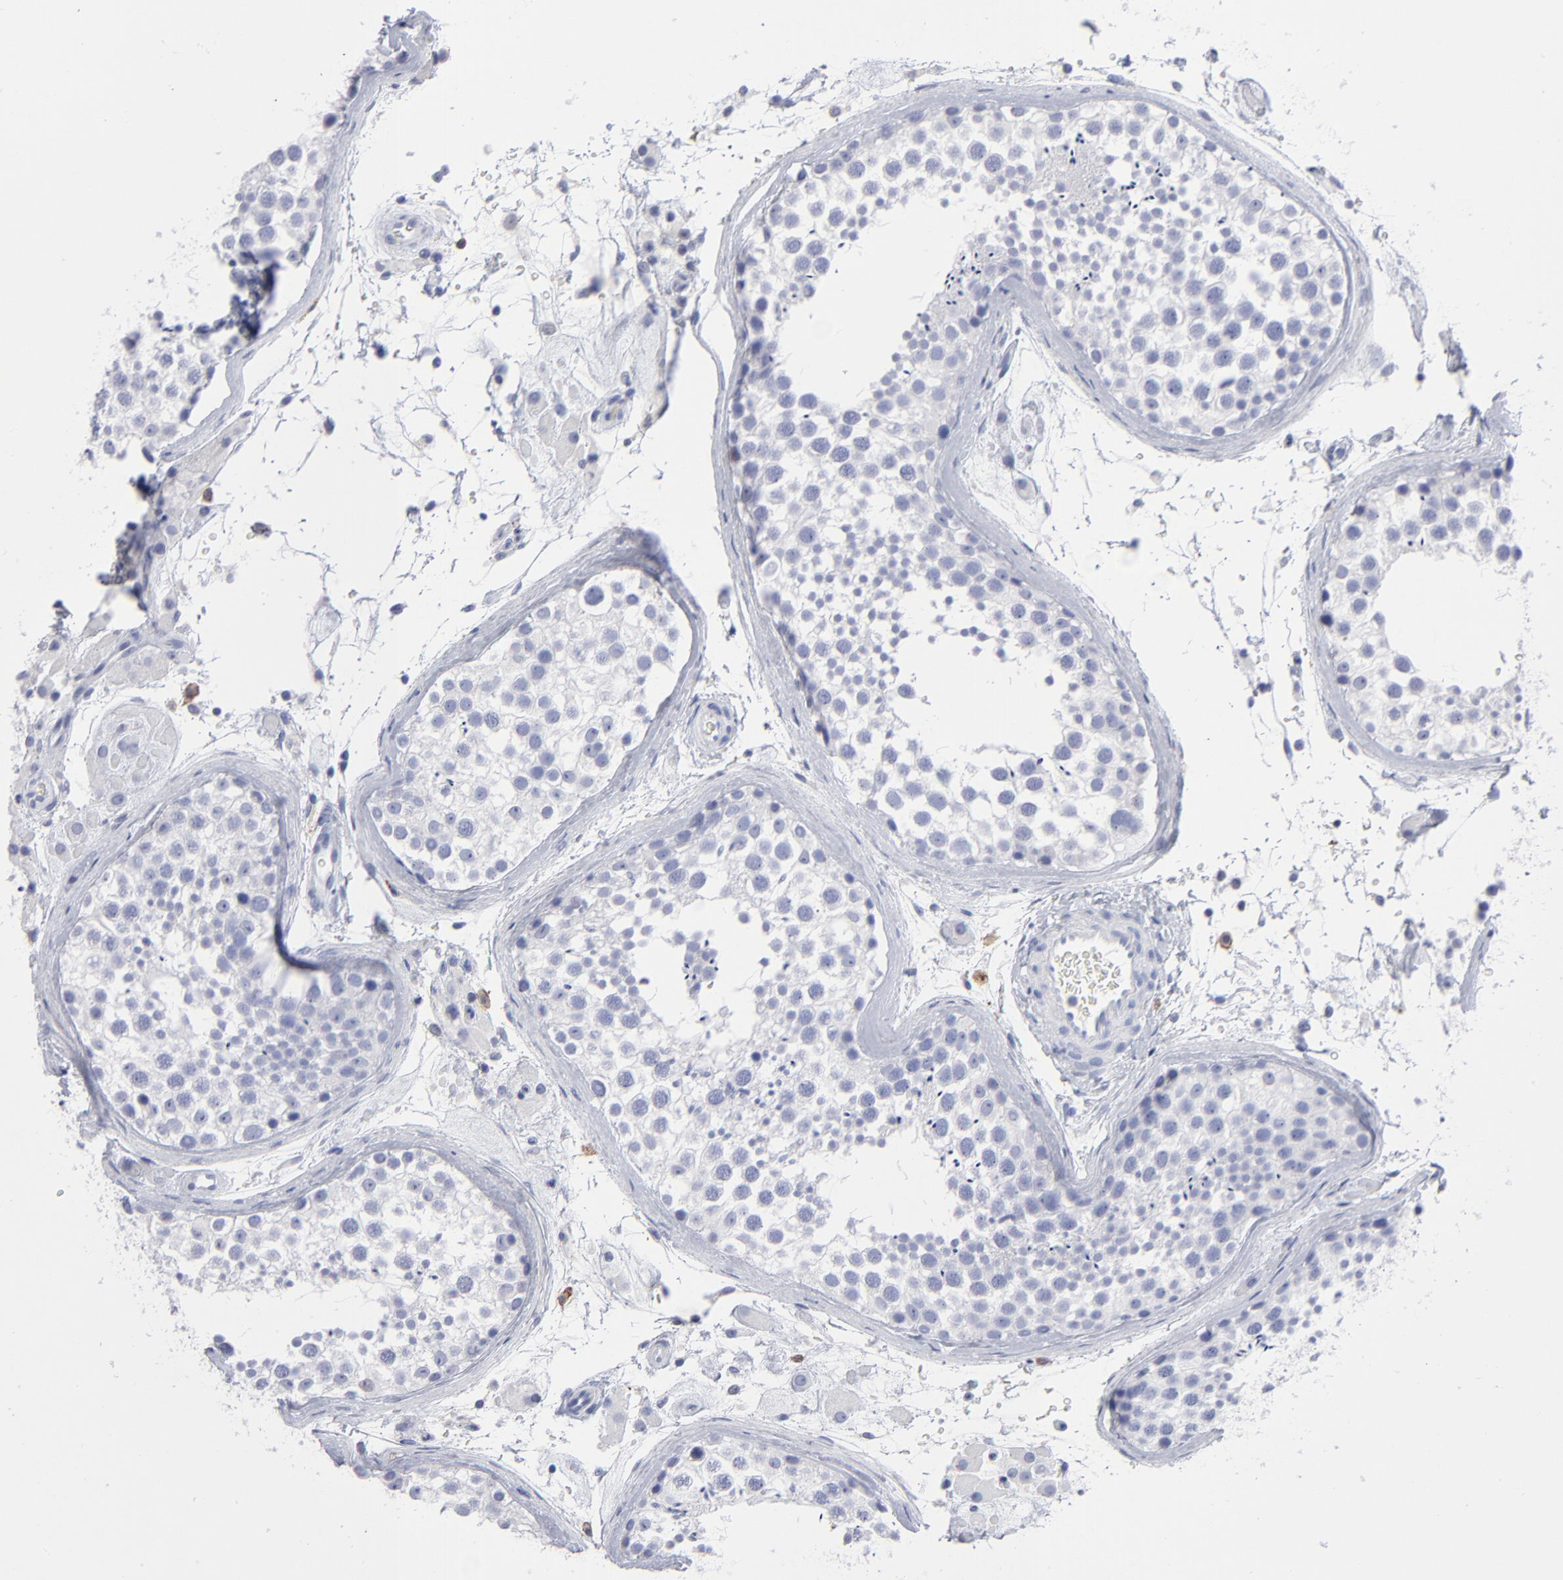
{"staining": {"intensity": "negative", "quantity": "none", "location": "none"}, "tissue": "testis", "cell_type": "Cells in seminiferous ducts", "image_type": "normal", "snomed": [{"axis": "morphology", "description": "Normal tissue, NOS"}, {"axis": "topography", "description": "Testis"}], "caption": "An immunohistochemistry (IHC) image of unremarkable testis is shown. There is no staining in cells in seminiferous ducts of testis. The staining was performed using DAB (3,3'-diaminobenzidine) to visualize the protein expression in brown, while the nuclei were stained in blue with hematoxylin (Magnification: 20x).", "gene": "LAT2", "patient": {"sex": "male", "age": 46}}